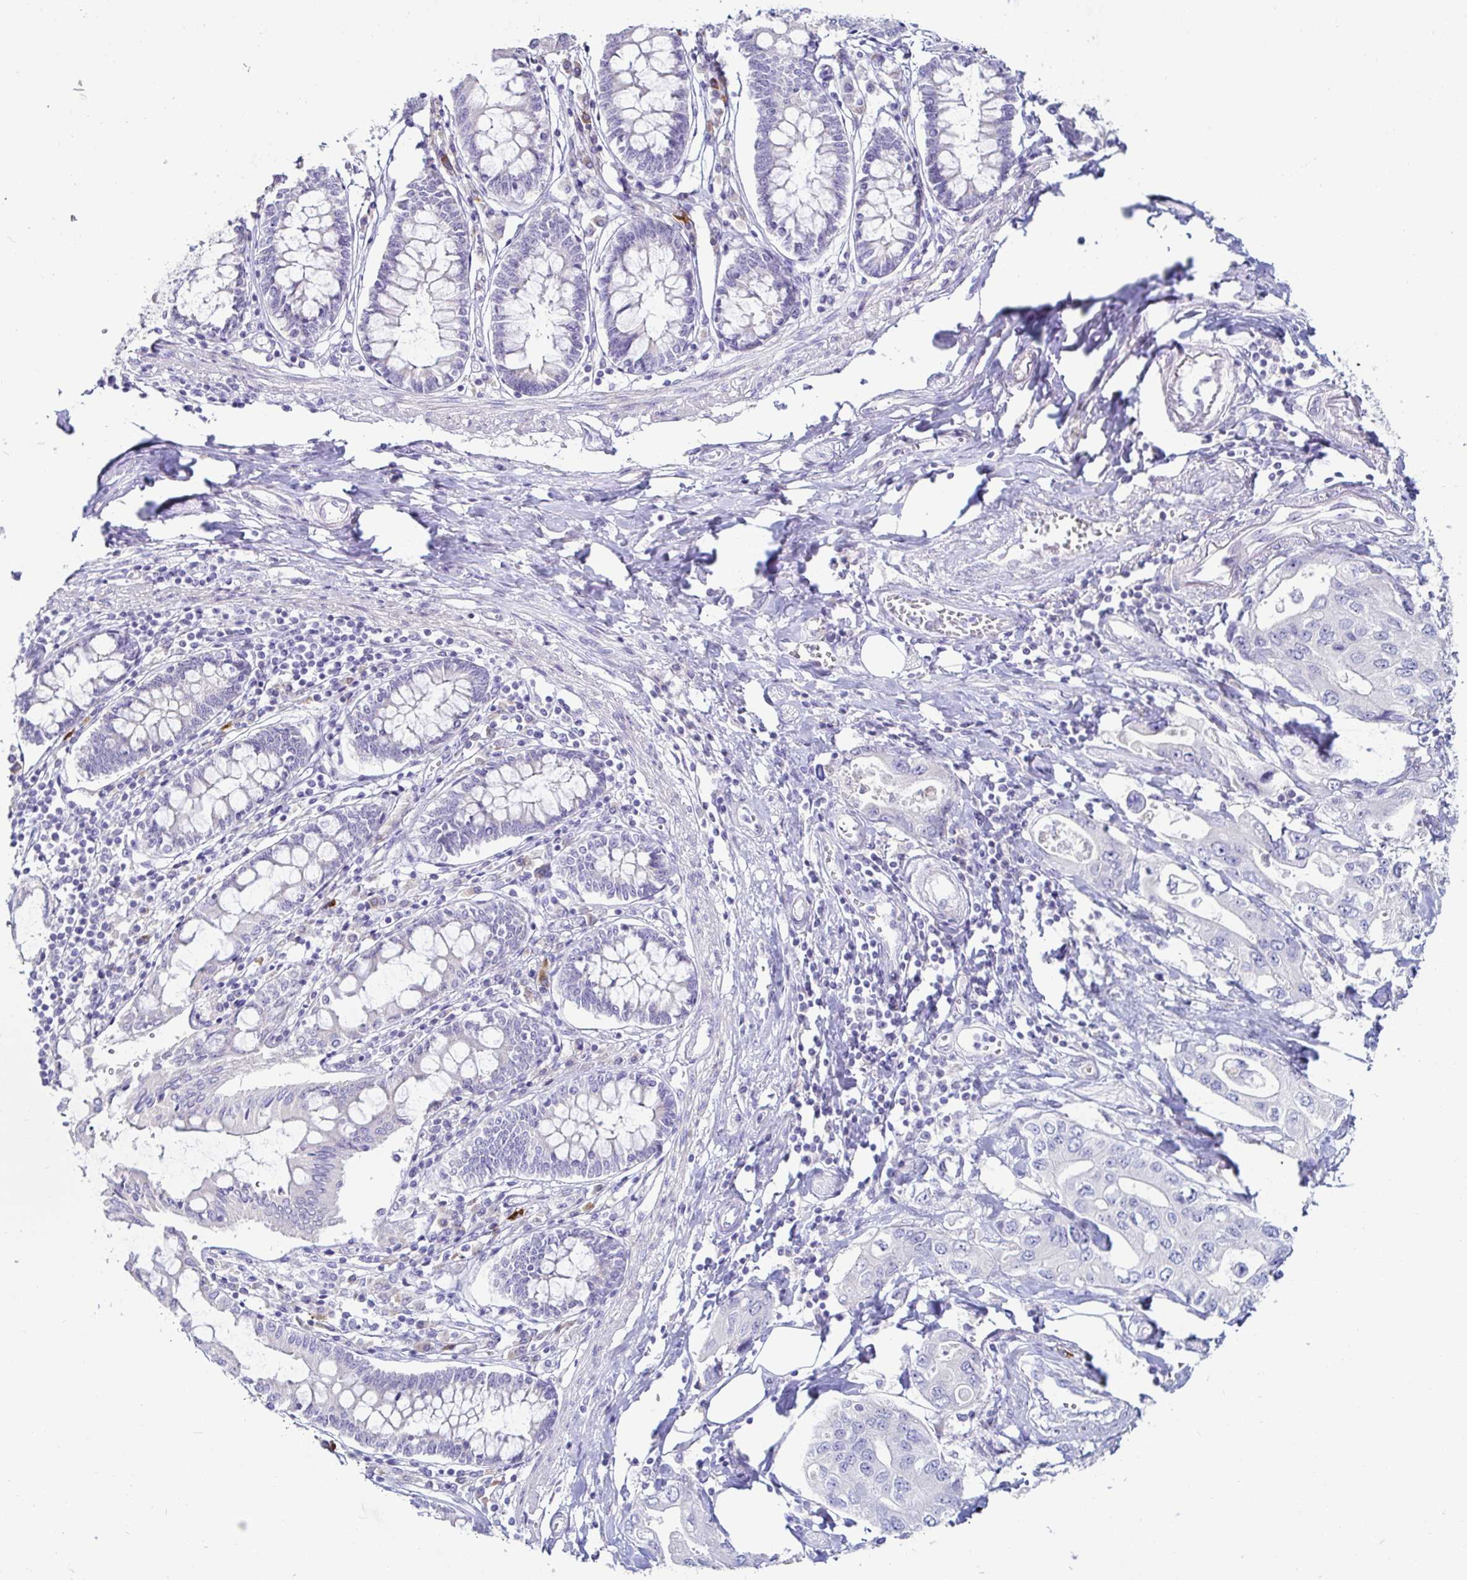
{"staining": {"intensity": "negative", "quantity": "none", "location": "none"}, "tissue": "pancreatic cancer", "cell_type": "Tumor cells", "image_type": "cancer", "snomed": [{"axis": "morphology", "description": "Adenocarcinoma, NOS"}, {"axis": "topography", "description": "Pancreas"}], "caption": "The micrograph displays no significant expression in tumor cells of adenocarcinoma (pancreatic).", "gene": "C4orf17", "patient": {"sex": "female", "age": 63}}